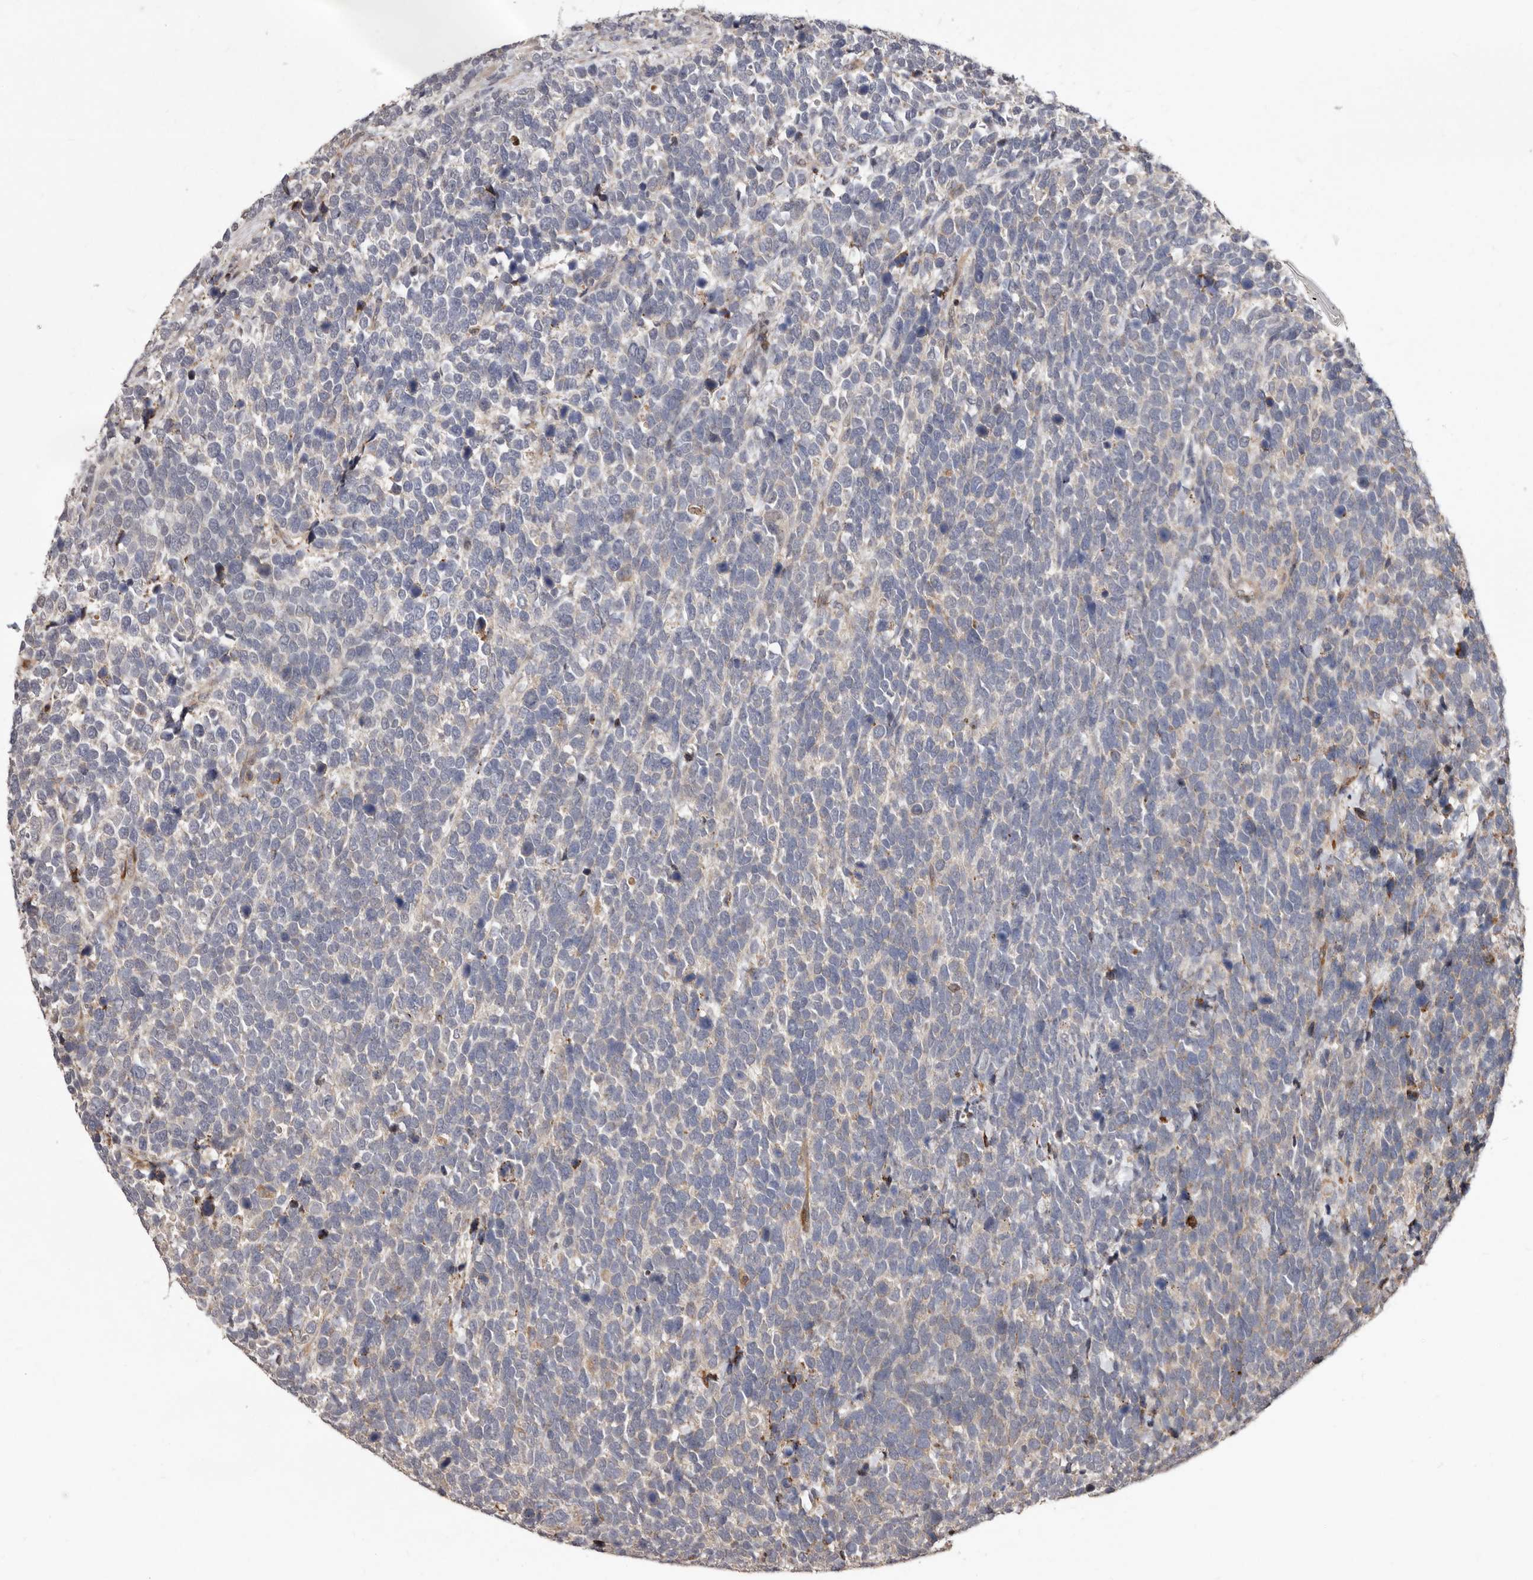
{"staining": {"intensity": "negative", "quantity": "none", "location": "none"}, "tissue": "urothelial cancer", "cell_type": "Tumor cells", "image_type": "cancer", "snomed": [{"axis": "morphology", "description": "Urothelial carcinoma, High grade"}, {"axis": "topography", "description": "Urinary bladder"}], "caption": "Immunohistochemistry image of human urothelial carcinoma (high-grade) stained for a protein (brown), which displays no staining in tumor cells.", "gene": "RRM2B", "patient": {"sex": "female", "age": 82}}